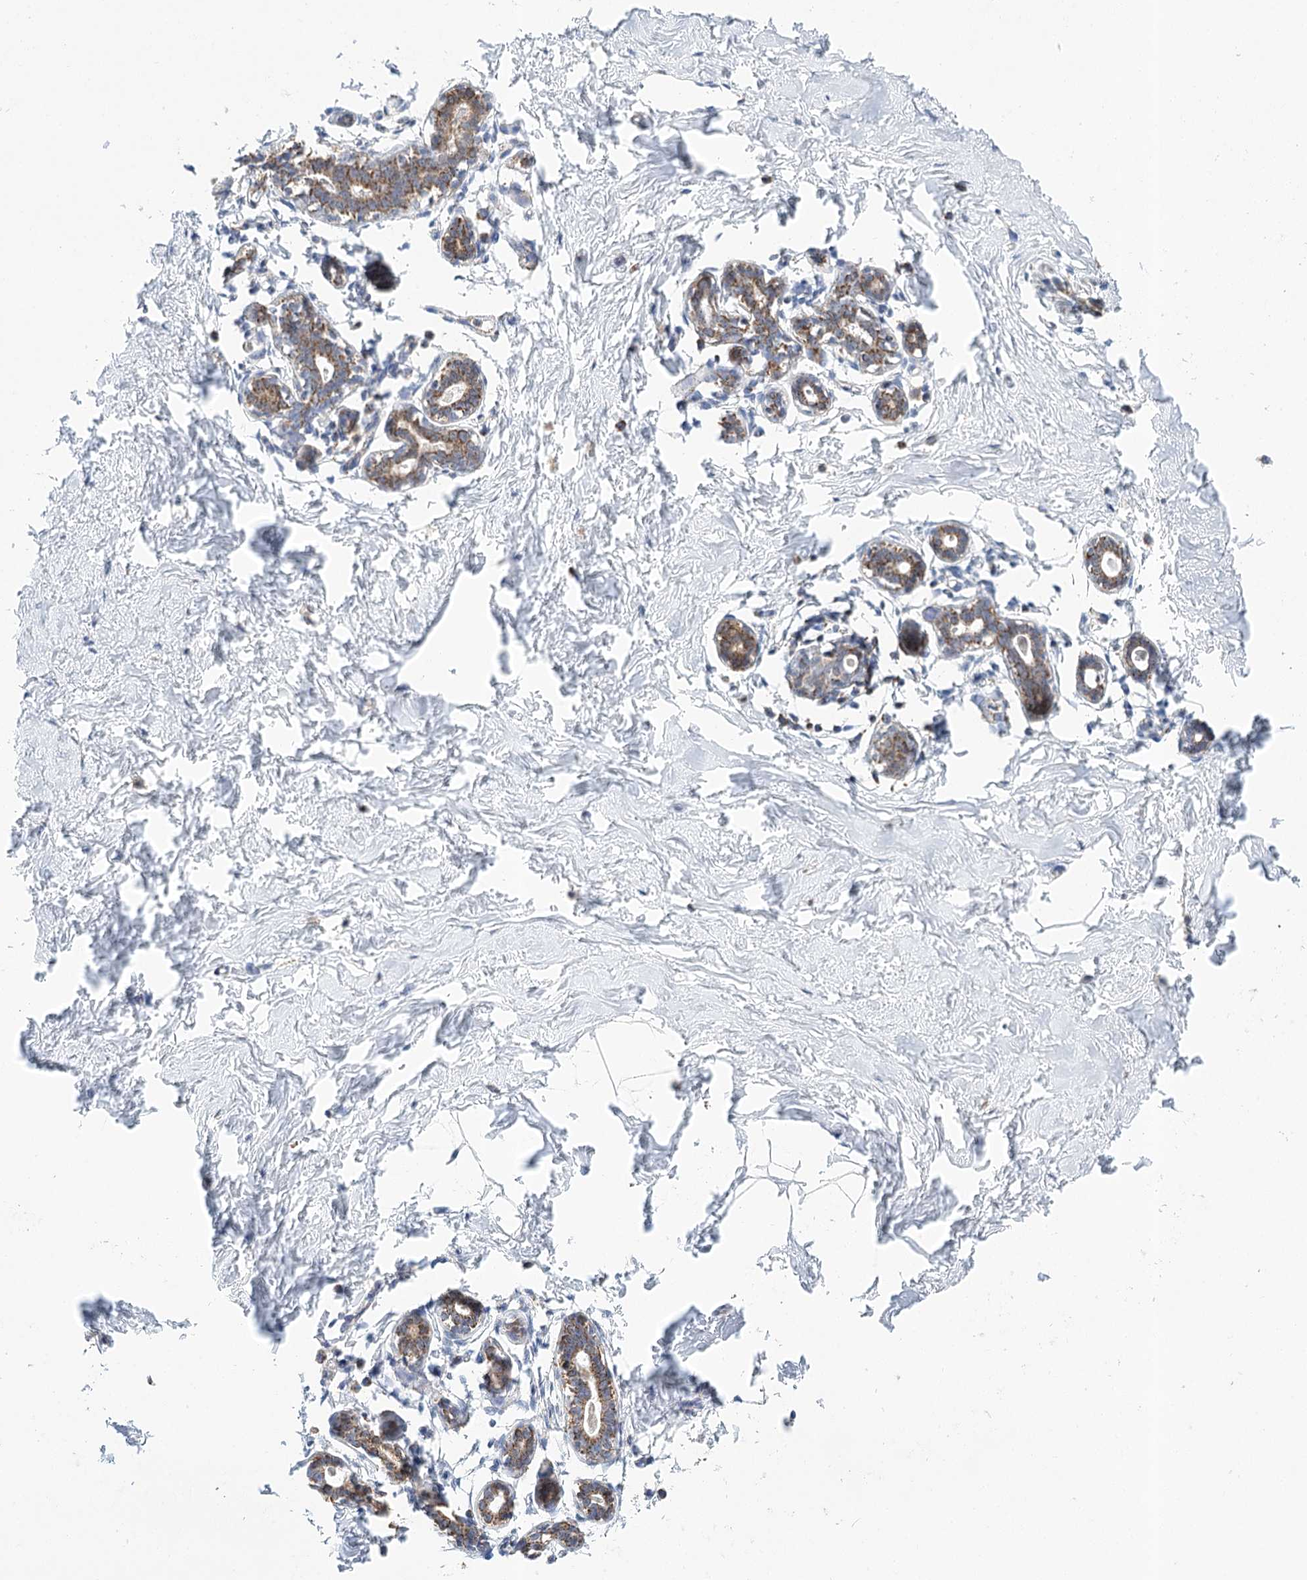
{"staining": {"intensity": "moderate", "quantity": "<25%", "location": "cytoplasmic/membranous"}, "tissue": "breast", "cell_type": "Adipocytes", "image_type": "normal", "snomed": [{"axis": "morphology", "description": "Normal tissue, NOS"}, {"axis": "morphology", "description": "Adenoma, NOS"}, {"axis": "topography", "description": "Breast"}], "caption": "Immunohistochemical staining of unremarkable human breast exhibits low levels of moderate cytoplasmic/membranous expression in approximately <25% of adipocytes.", "gene": "LSS", "patient": {"sex": "female", "age": 23}}